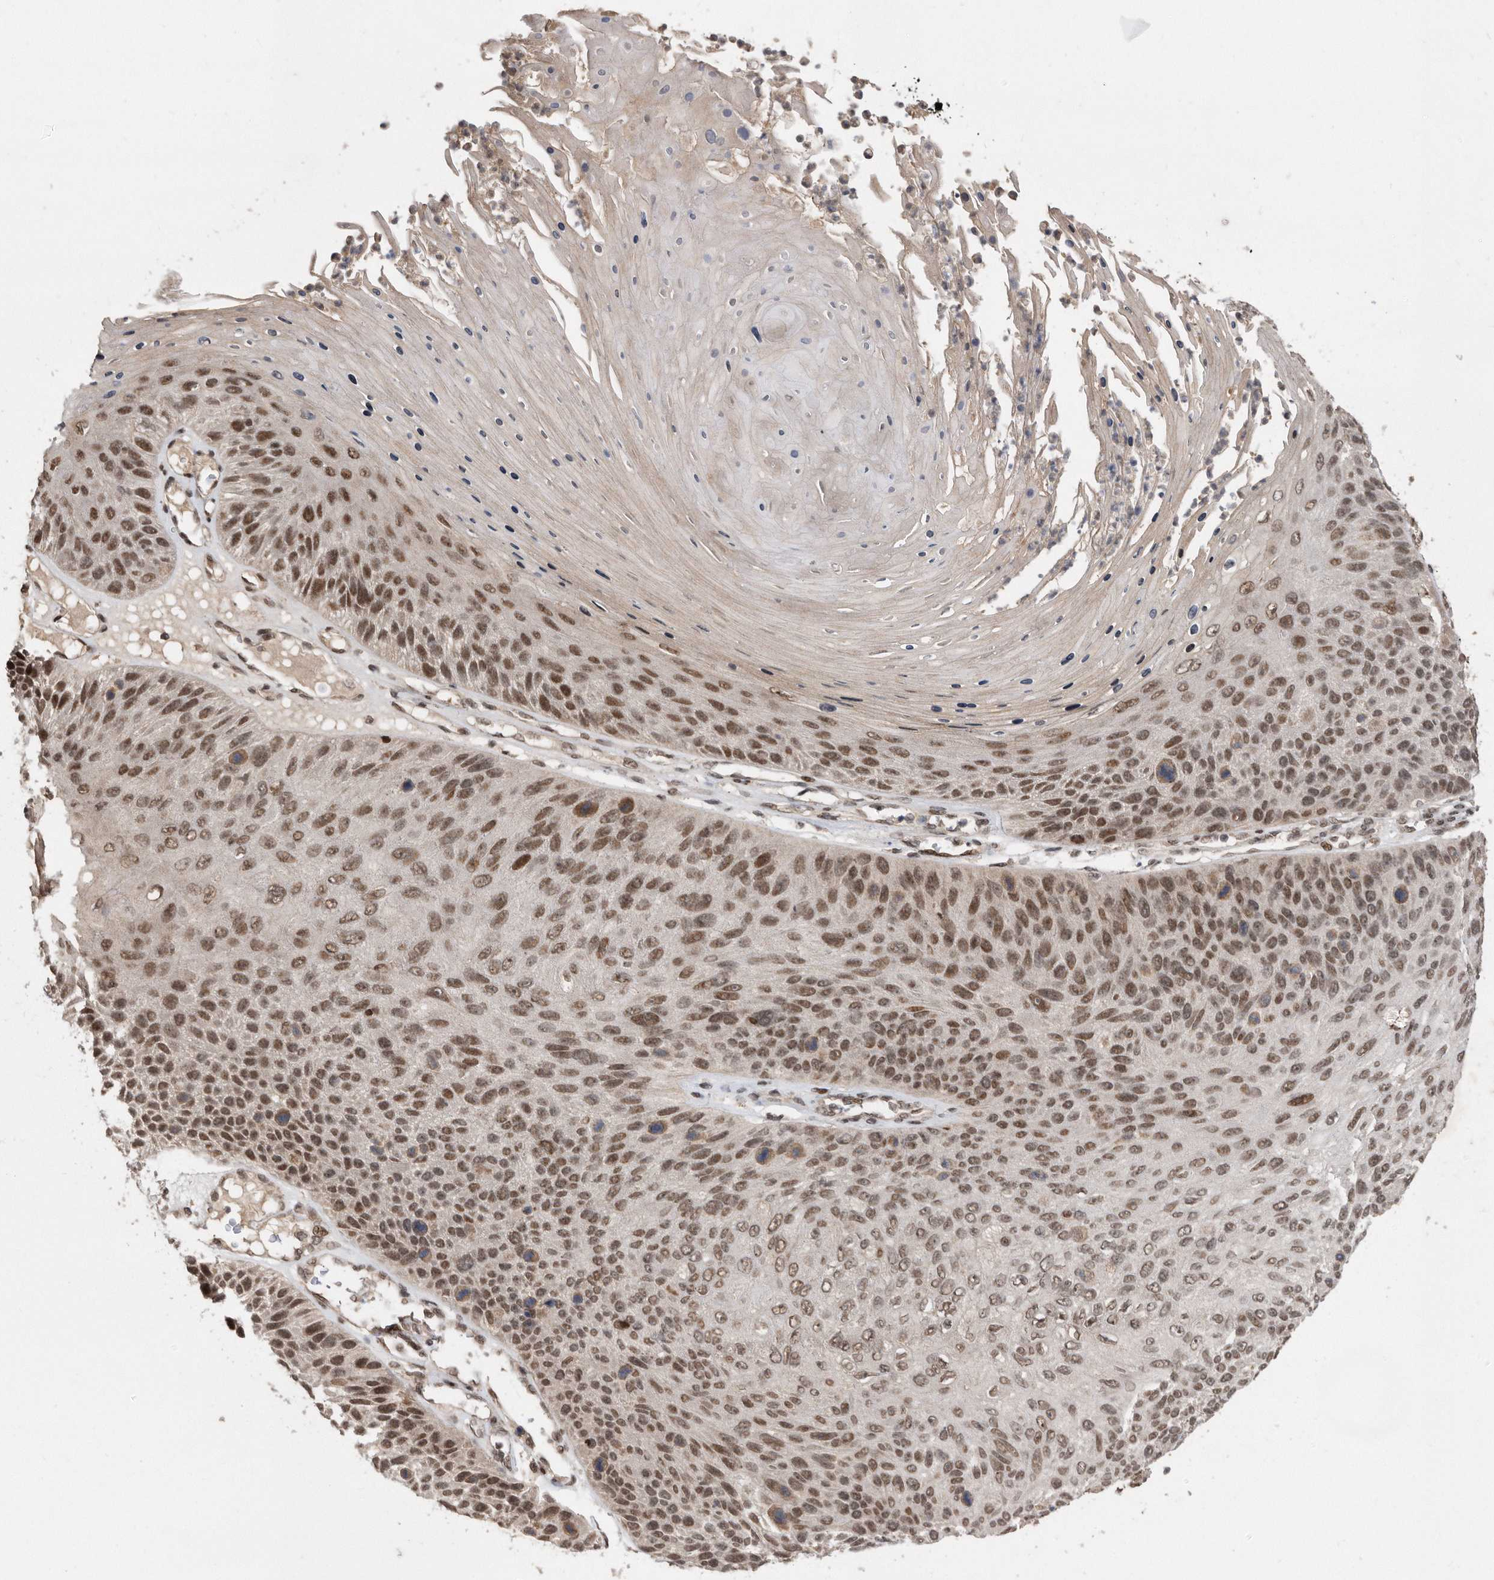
{"staining": {"intensity": "moderate", "quantity": ">75%", "location": "nuclear"}, "tissue": "skin cancer", "cell_type": "Tumor cells", "image_type": "cancer", "snomed": [{"axis": "morphology", "description": "Squamous cell carcinoma, NOS"}, {"axis": "topography", "description": "Skin"}], "caption": "Protein expression analysis of human skin squamous cell carcinoma reveals moderate nuclear expression in about >75% of tumor cells.", "gene": "TDRD3", "patient": {"sex": "female", "age": 88}}